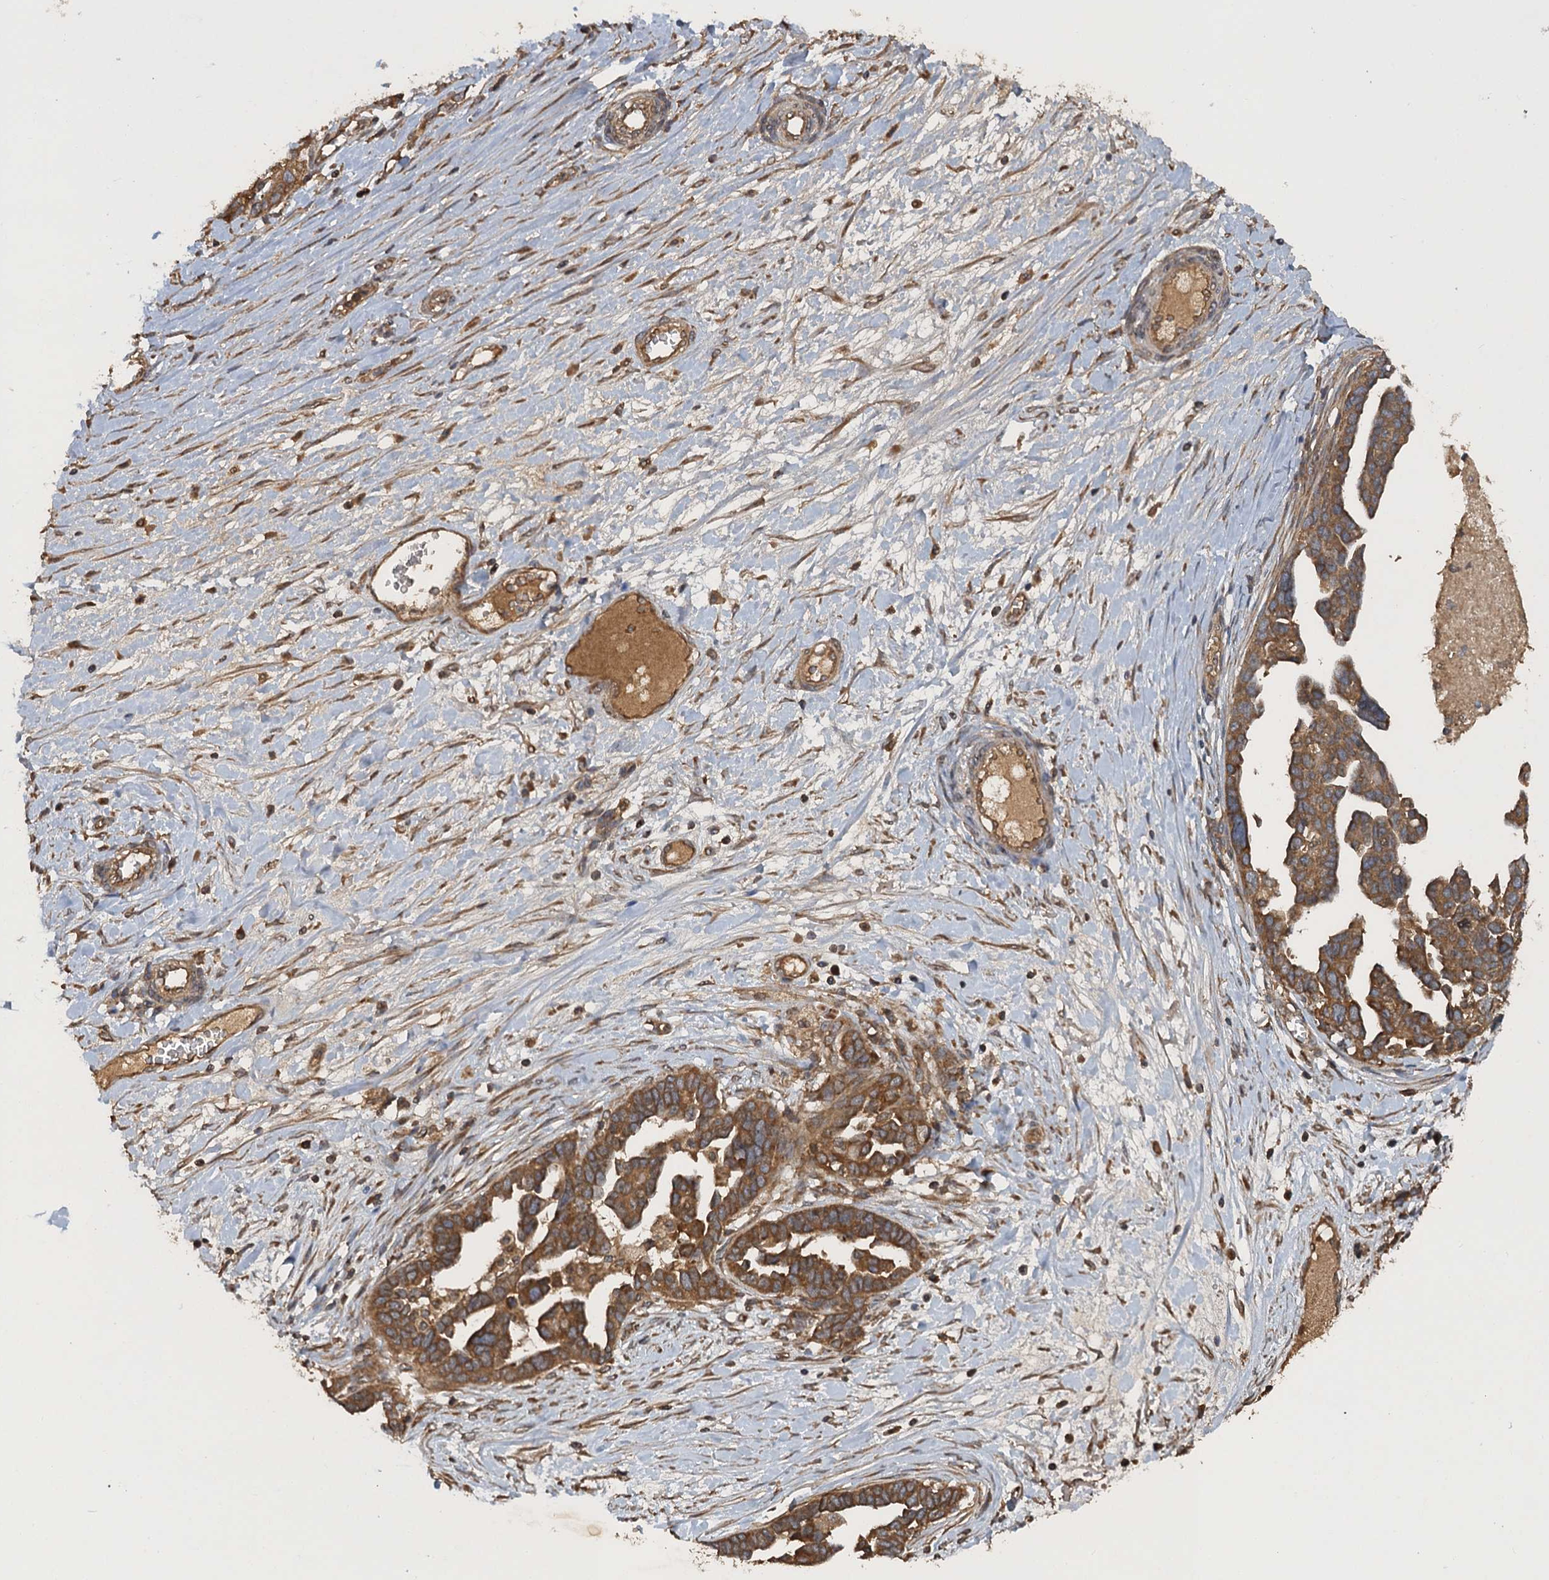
{"staining": {"intensity": "moderate", "quantity": ">75%", "location": "cytoplasmic/membranous"}, "tissue": "ovarian cancer", "cell_type": "Tumor cells", "image_type": "cancer", "snomed": [{"axis": "morphology", "description": "Cystadenocarcinoma, serous, NOS"}, {"axis": "topography", "description": "Ovary"}], "caption": "Immunohistochemistry (IHC) image of neoplastic tissue: human ovarian serous cystadenocarcinoma stained using immunohistochemistry (IHC) exhibits medium levels of moderate protein expression localized specifically in the cytoplasmic/membranous of tumor cells, appearing as a cytoplasmic/membranous brown color.", "gene": "GLE1", "patient": {"sex": "female", "age": 54}}